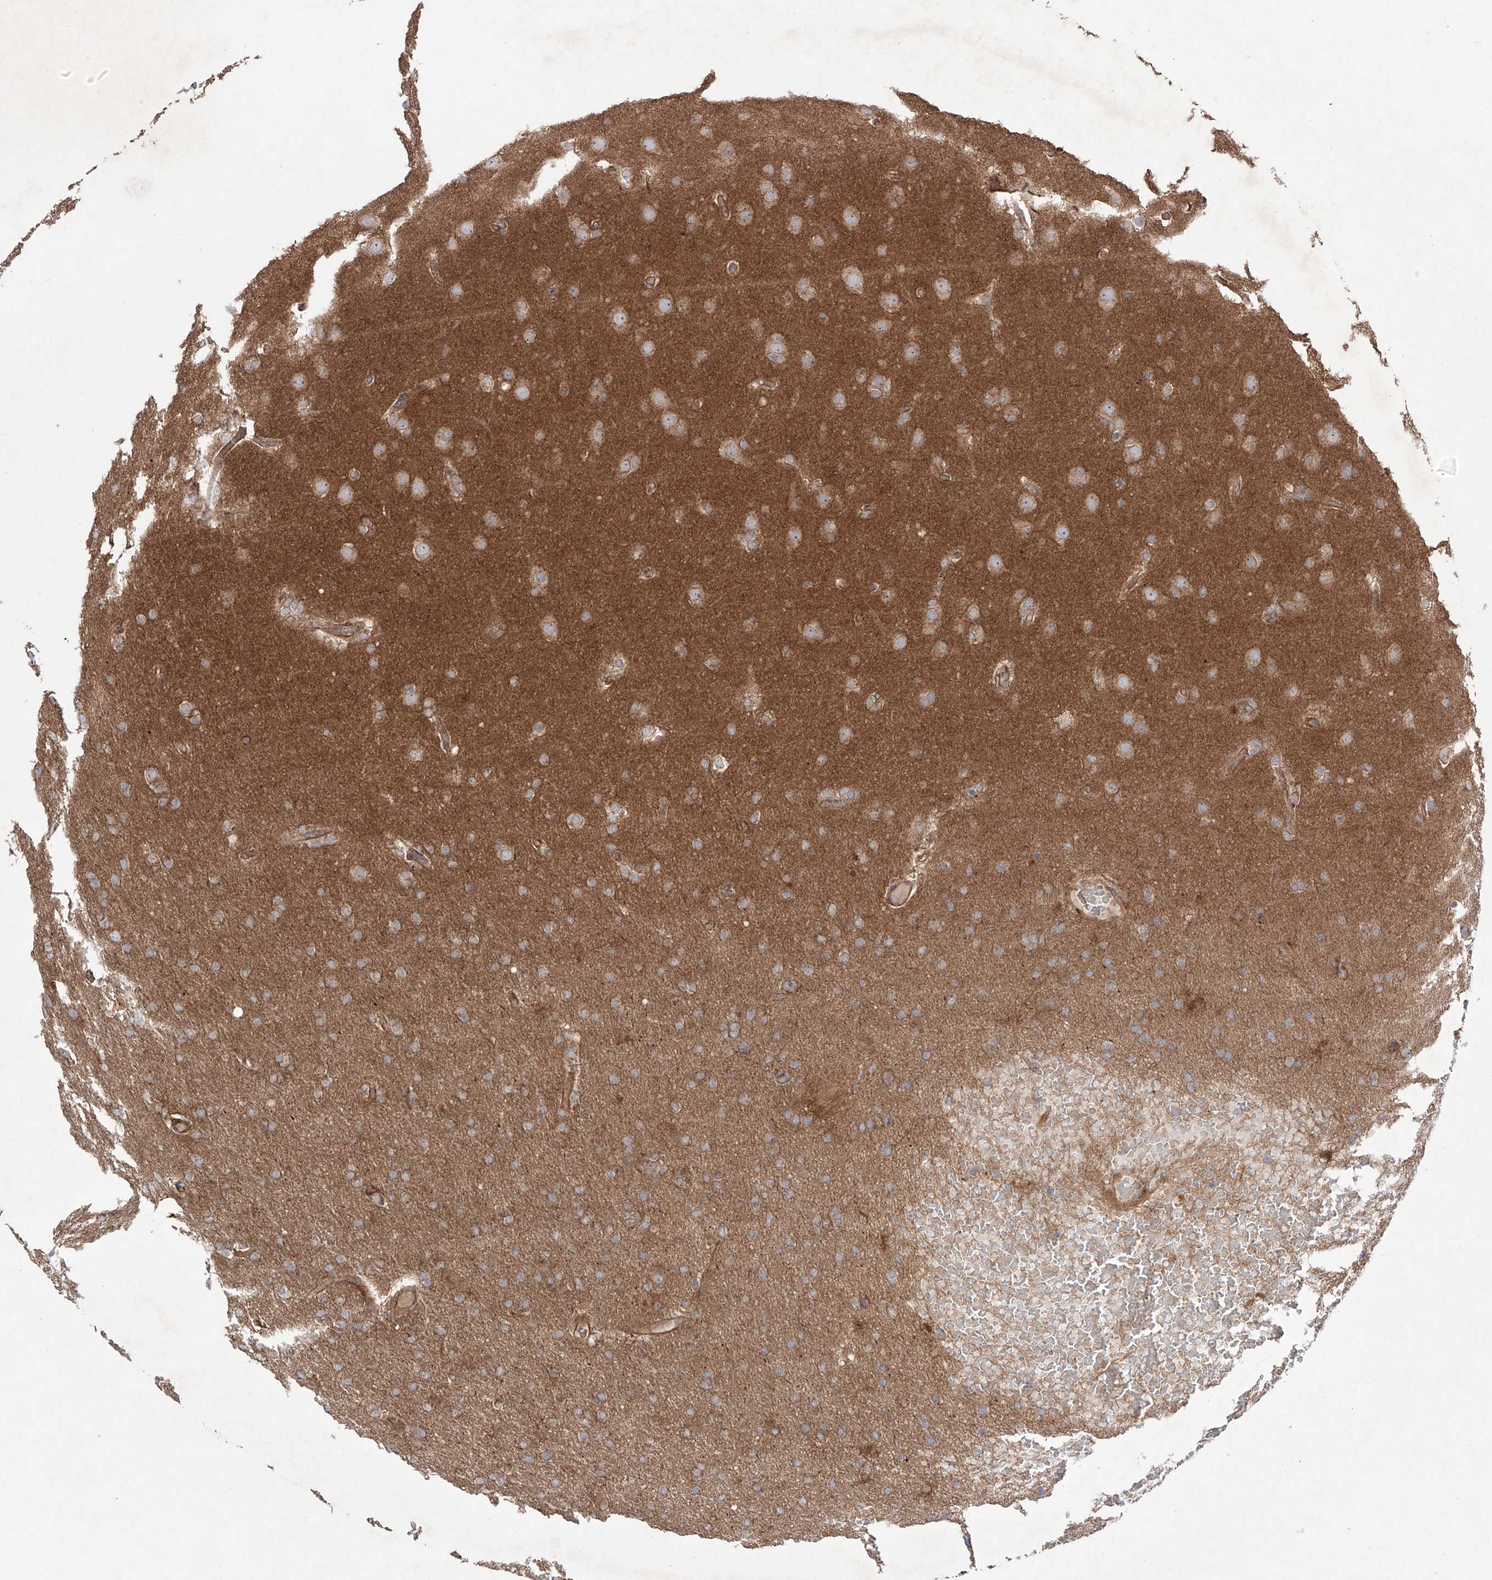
{"staining": {"intensity": "negative", "quantity": "none", "location": "none"}, "tissue": "glioma", "cell_type": "Tumor cells", "image_type": "cancer", "snomed": [{"axis": "morphology", "description": "Glioma, malignant, High grade"}, {"axis": "topography", "description": "Cerebral cortex"}], "caption": "Human glioma stained for a protein using immunohistochemistry exhibits no expression in tumor cells.", "gene": "YKT6", "patient": {"sex": "female", "age": 36}}